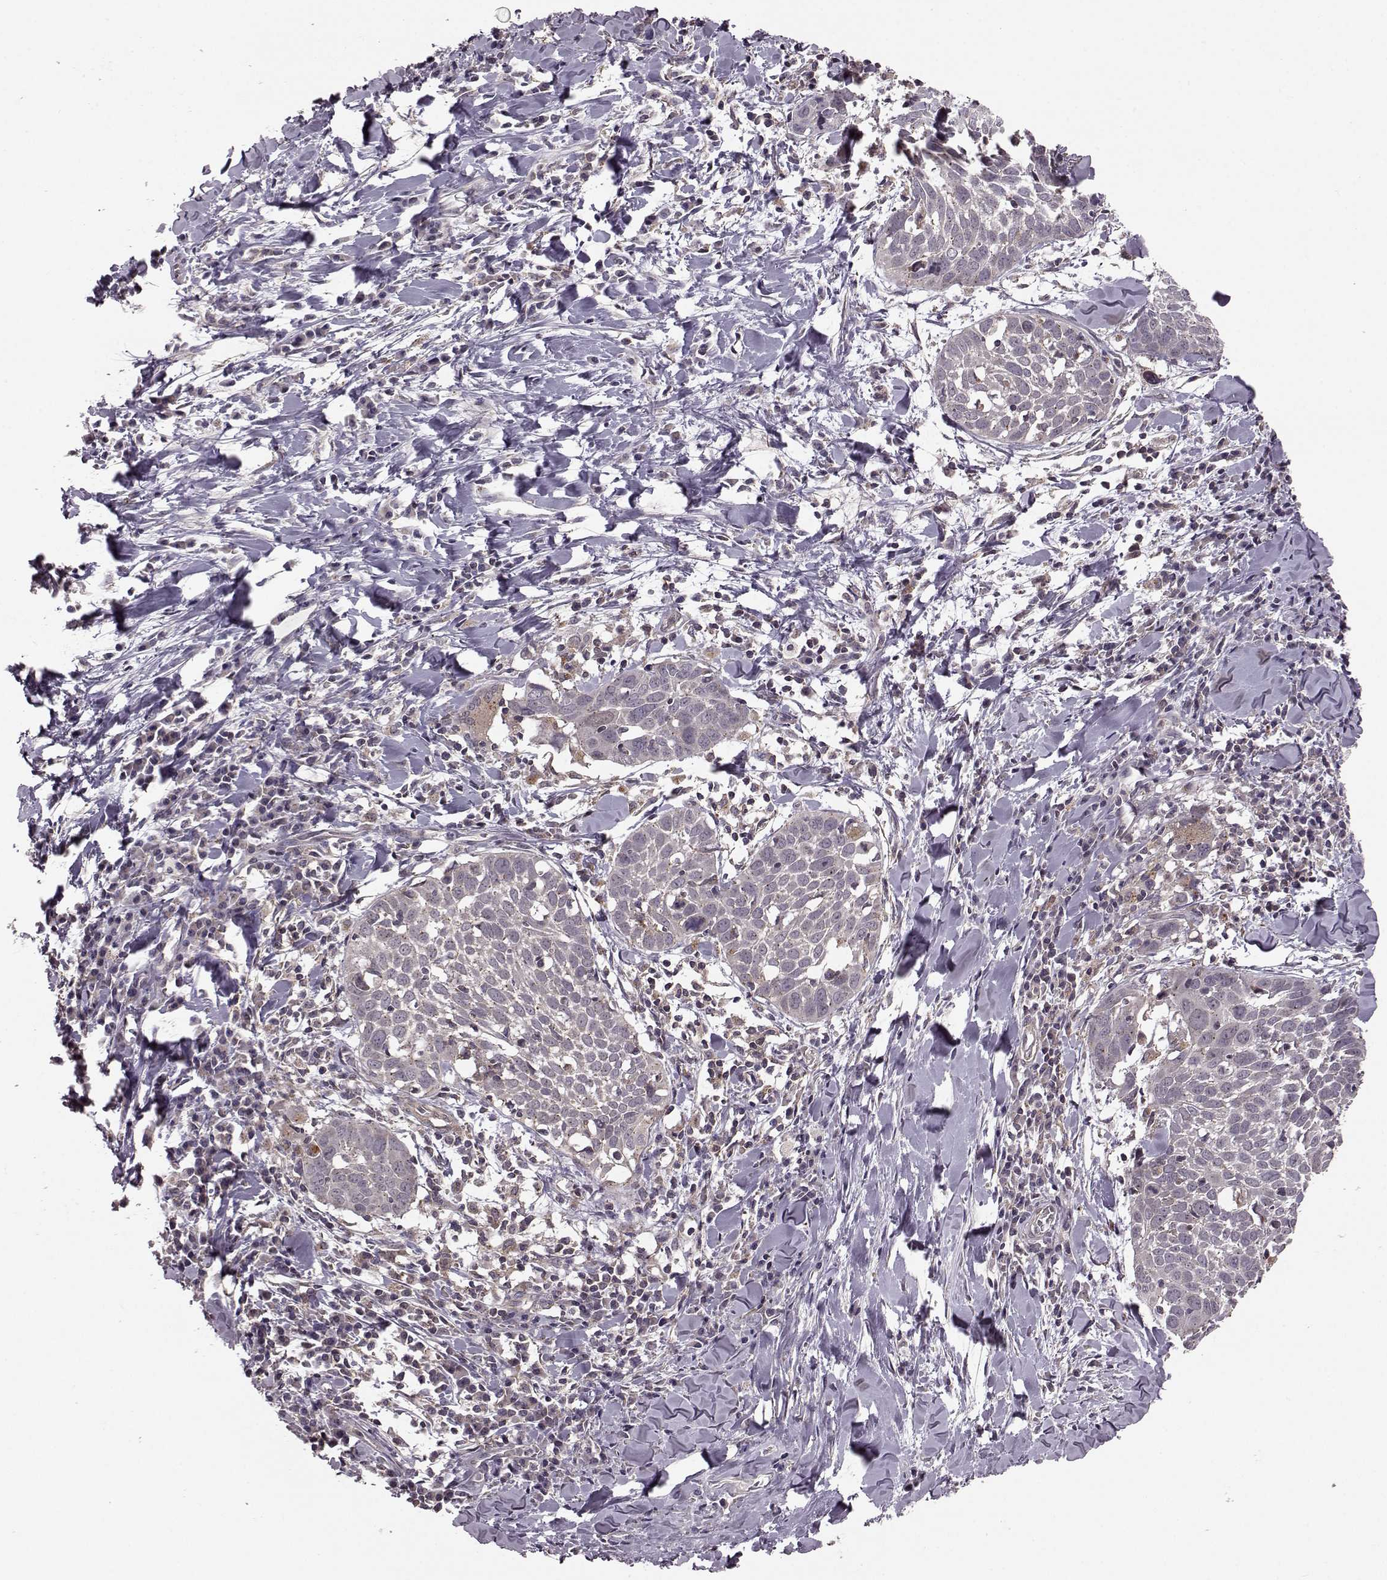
{"staining": {"intensity": "weak", "quantity": "25%-75%", "location": "cytoplasmic/membranous"}, "tissue": "lung cancer", "cell_type": "Tumor cells", "image_type": "cancer", "snomed": [{"axis": "morphology", "description": "Squamous cell carcinoma, NOS"}, {"axis": "topography", "description": "Lung"}], "caption": "Lung squamous cell carcinoma tissue displays weak cytoplasmic/membranous positivity in about 25%-75% of tumor cells, visualized by immunohistochemistry.", "gene": "FNIP2", "patient": {"sex": "male", "age": 57}}